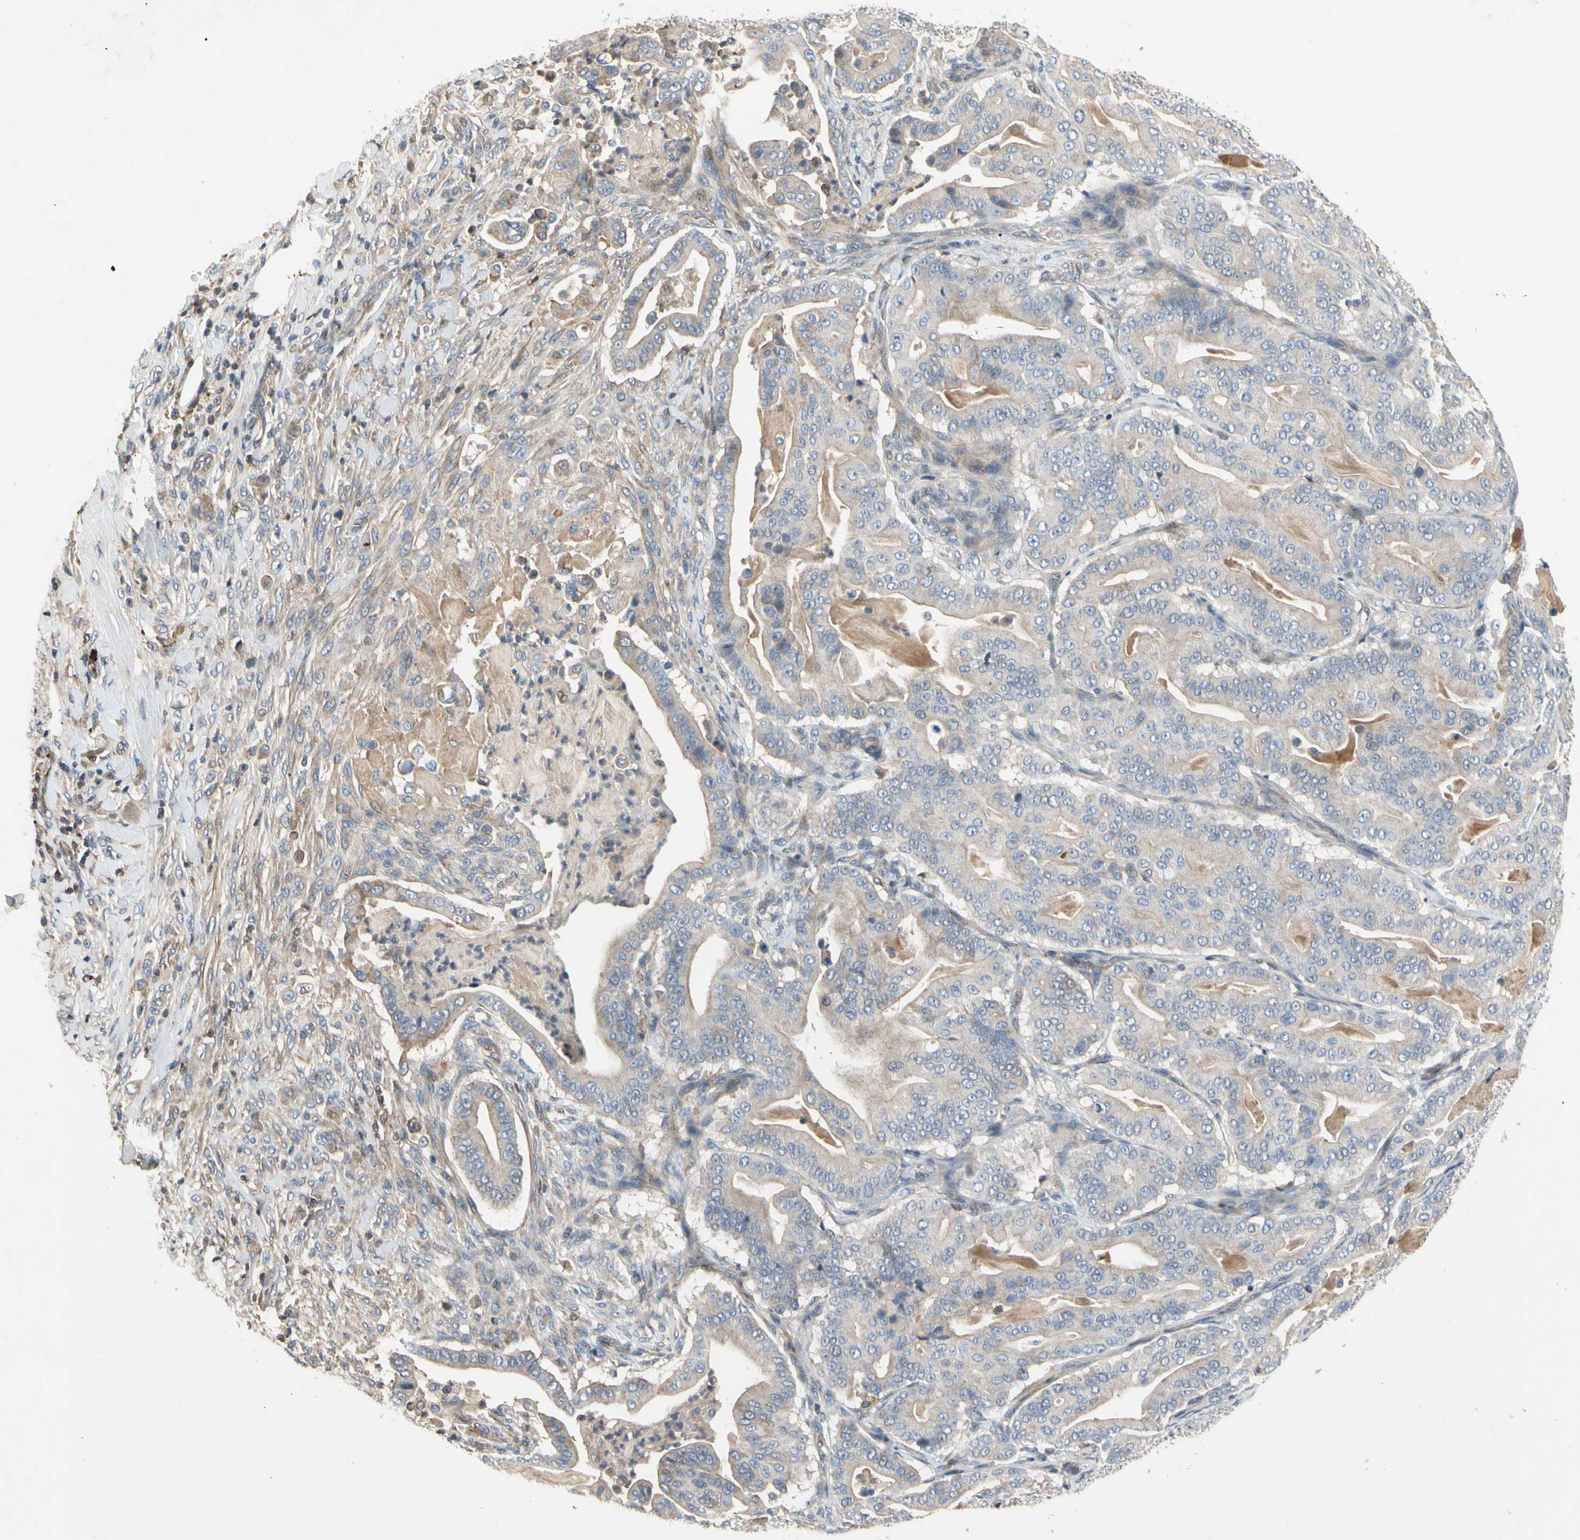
{"staining": {"intensity": "negative", "quantity": "none", "location": "none"}, "tissue": "pancreatic cancer", "cell_type": "Tumor cells", "image_type": "cancer", "snomed": [{"axis": "morphology", "description": "Adenocarcinoma, NOS"}, {"axis": "topography", "description": "Pancreas"}], "caption": "Immunohistochemistry of adenocarcinoma (pancreatic) reveals no expression in tumor cells.", "gene": "CRTAC1", "patient": {"sex": "male", "age": 63}}